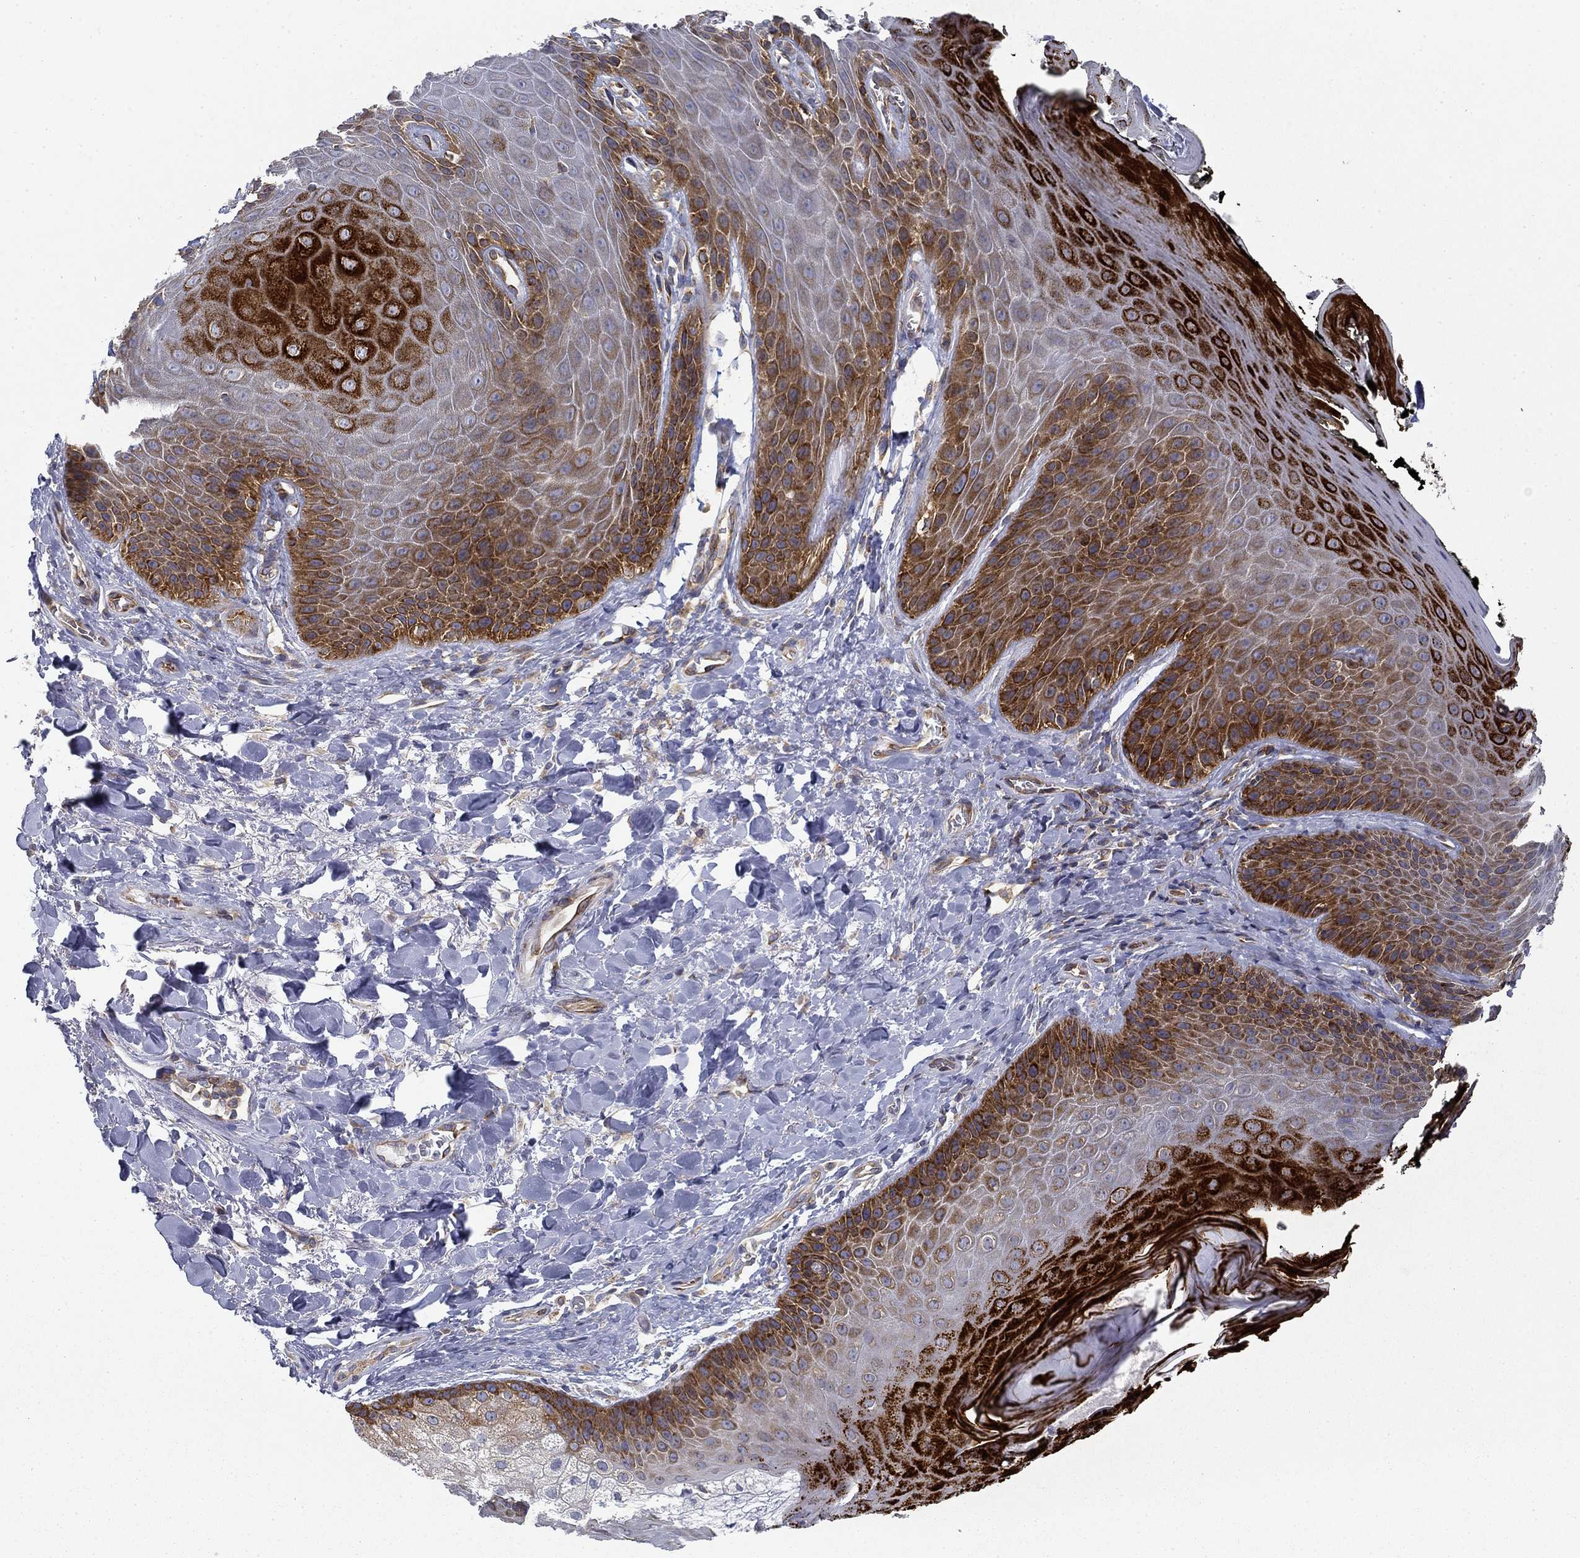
{"staining": {"intensity": "strong", "quantity": ">75%", "location": "cytoplasmic/membranous"}, "tissue": "skin", "cell_type": "Epidermal cells", "image_type": "normal", "snomed": [{"axis": "morphology", "description": "Normal tissue, NOS"}, {"axis": "topography", "description": "Anal"}, {"axis": "topography", "description": "Peripheral nerve tissue"}], "caption": "Immunohistochemistry (DAB (3,3'-diaminobenzidine)) staining of unremarkable human skin reveals strong cytoplasmic/membranous protein staining in about >75% of epidermal cells. (DAB IHC with brightfield microscopy, high magnification).", "gene": "FXR1", "patient": {"sex": "male", "age": 53}}